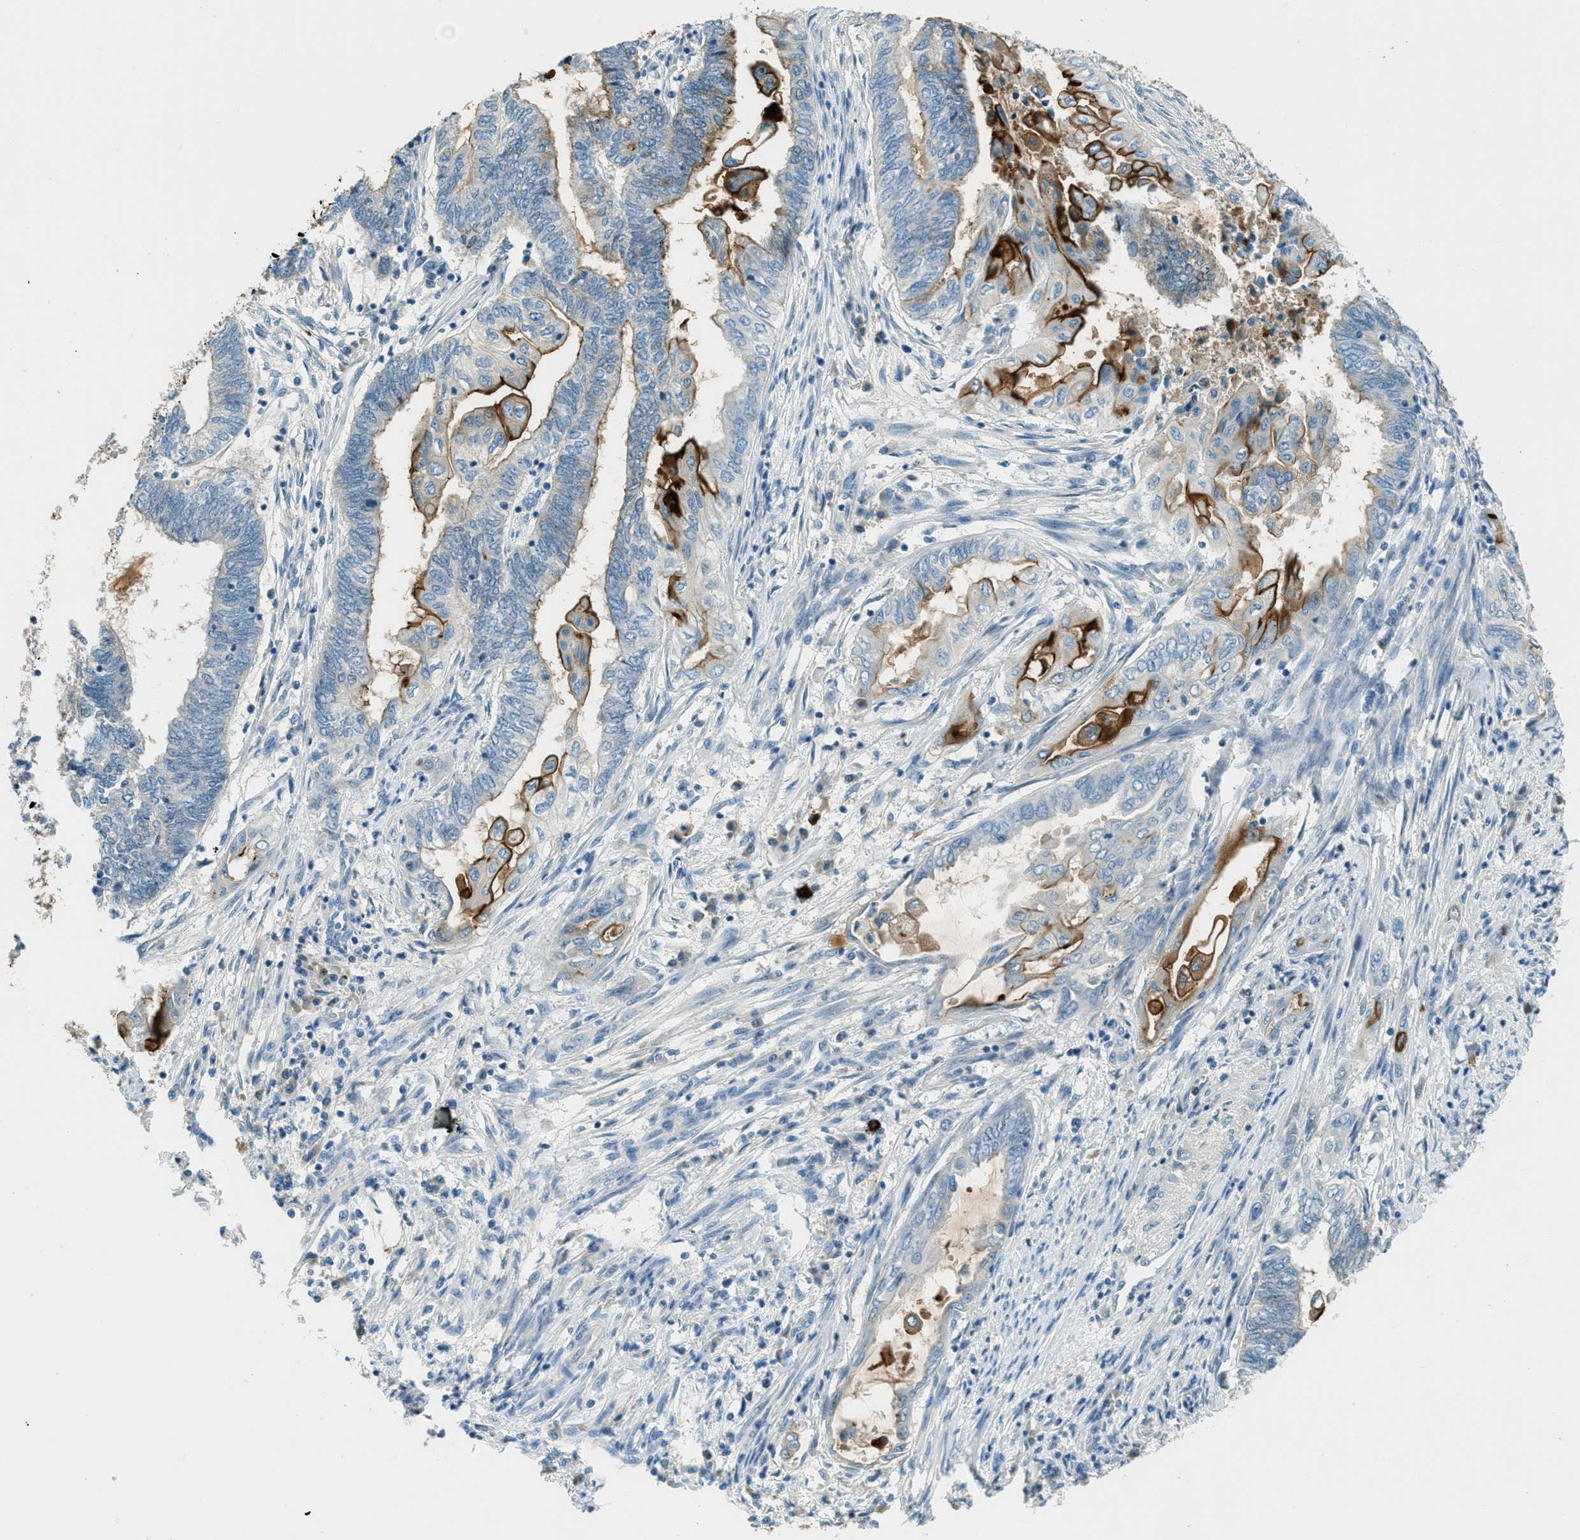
{"staining": {"intensity": "strong", "quantity": "<25%", "location": "cytoplasmic/membranous"}, "tissue": "endometrial cancer", "cell_type": "Tumor cells", "image_type": "cancer", "snomed": [{"axis": "morphology", "description": "Adenocarcinoma, NOS"}, {"axis": "topography", "description": "Uterus"}, {"axis": "topography", "description": "Endometrium"}], "caption": "The histopathology image shows staining of endometrial cancer, revealing strong cytoplasmic/membranous protein positivity (brown color) within tumor cells.", "gene": "MSLN", "patient": {"sex": "female", "age": 70}}